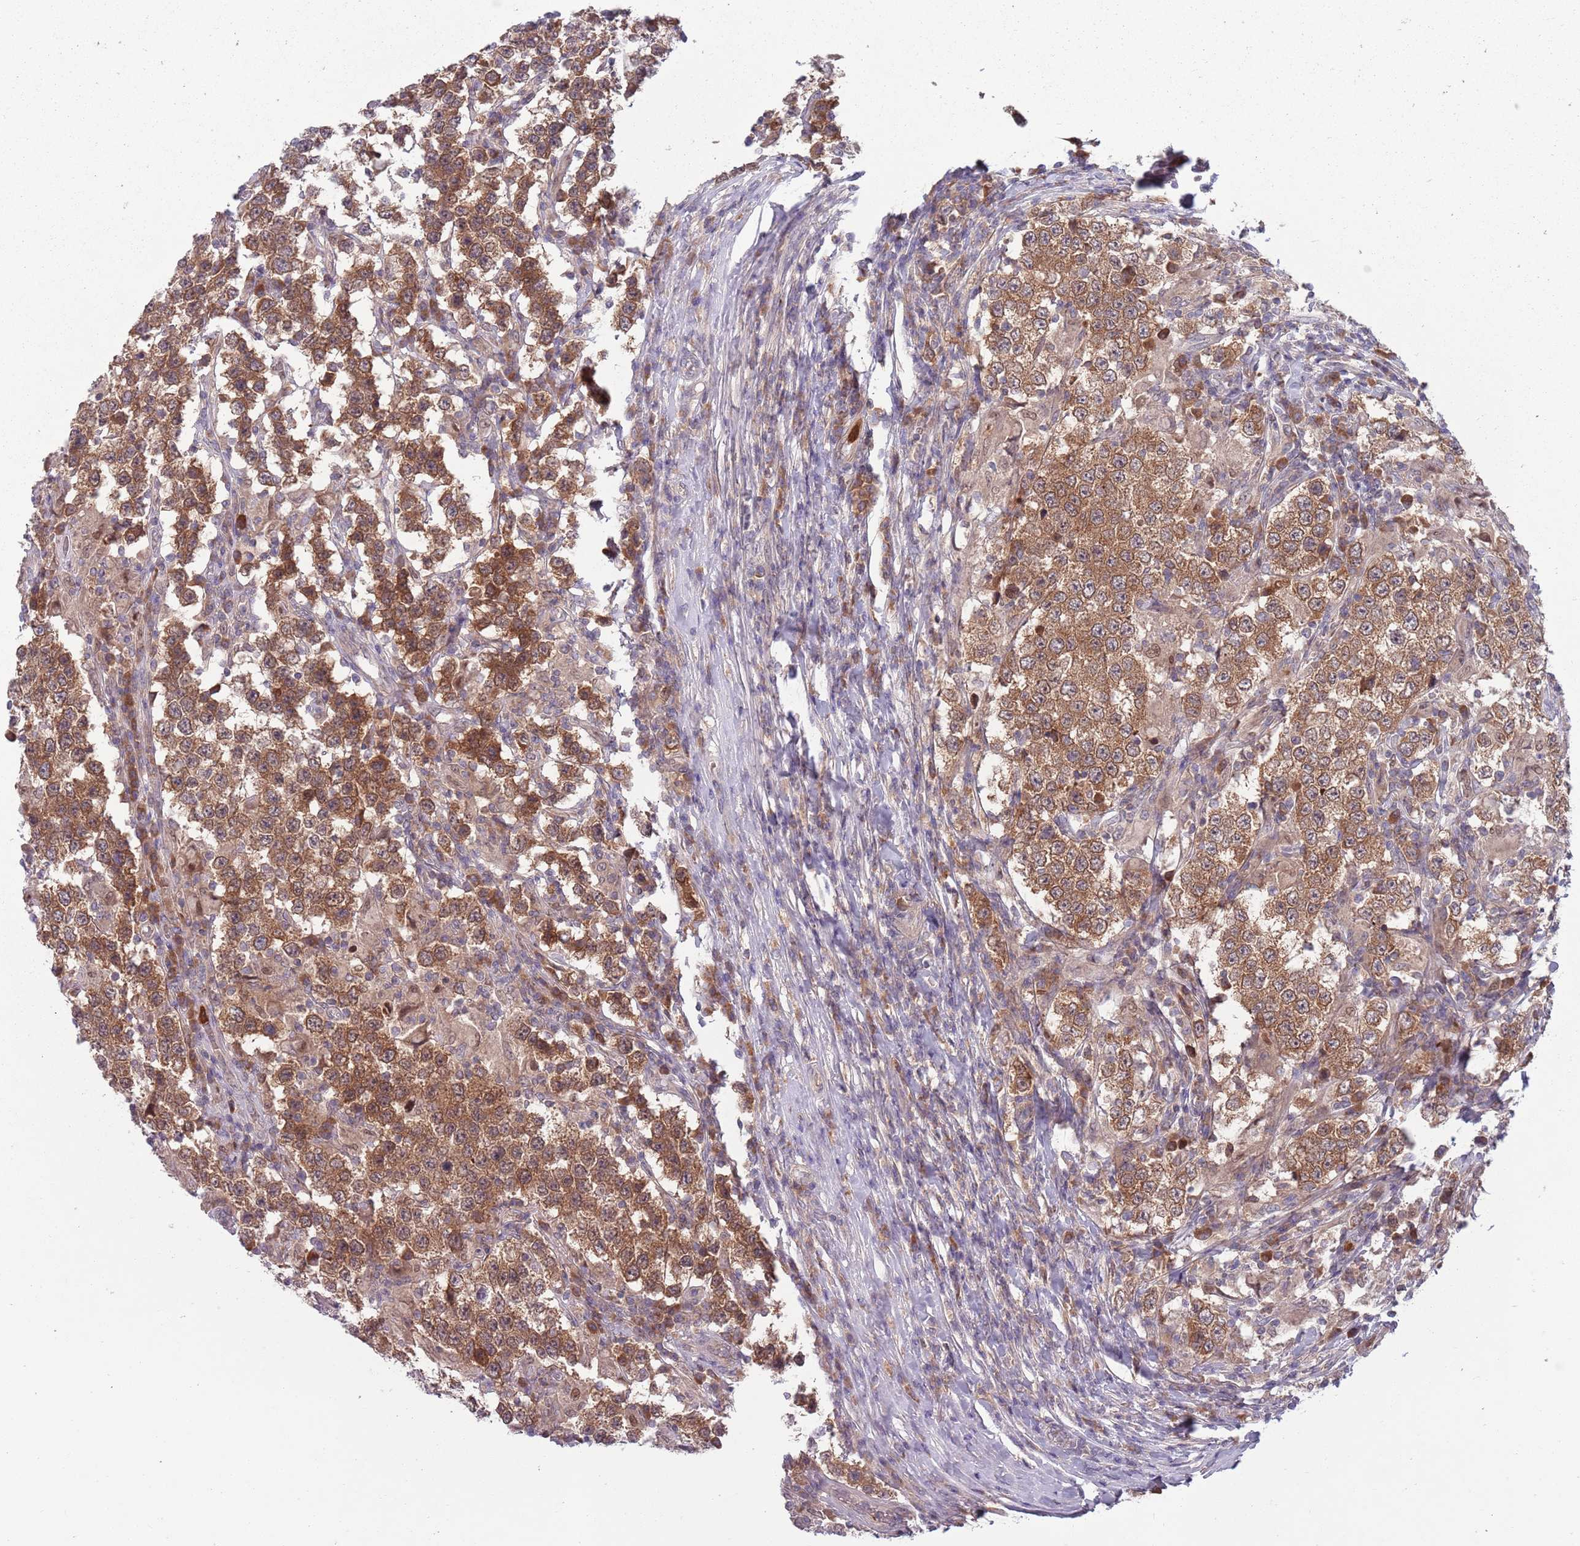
{"staining": {"intensity": "moderate", "quantity": ">75%", "location": "cytoplasmic/membranous"}, "tissue": "testis cancer", "cell_type": "Tumor cells", "image_type": "cancer", "snomed": [{"axis": "morphology", "description": "Seminoma, NOS"}, {"axis": "morphology", "description": "Carcinoma, Embryonal, NOS"}, {"axis": "topography", "description": "Testis"}], "caption": "A medium amount of moderate cytoplasmic/membranous positivity is appreciated in about >75% of tumor cells in testis cancer (embryonal carcinoma) tissue.", "gene": "TYW1", "patient": {"sex": "male", "age": 41}}